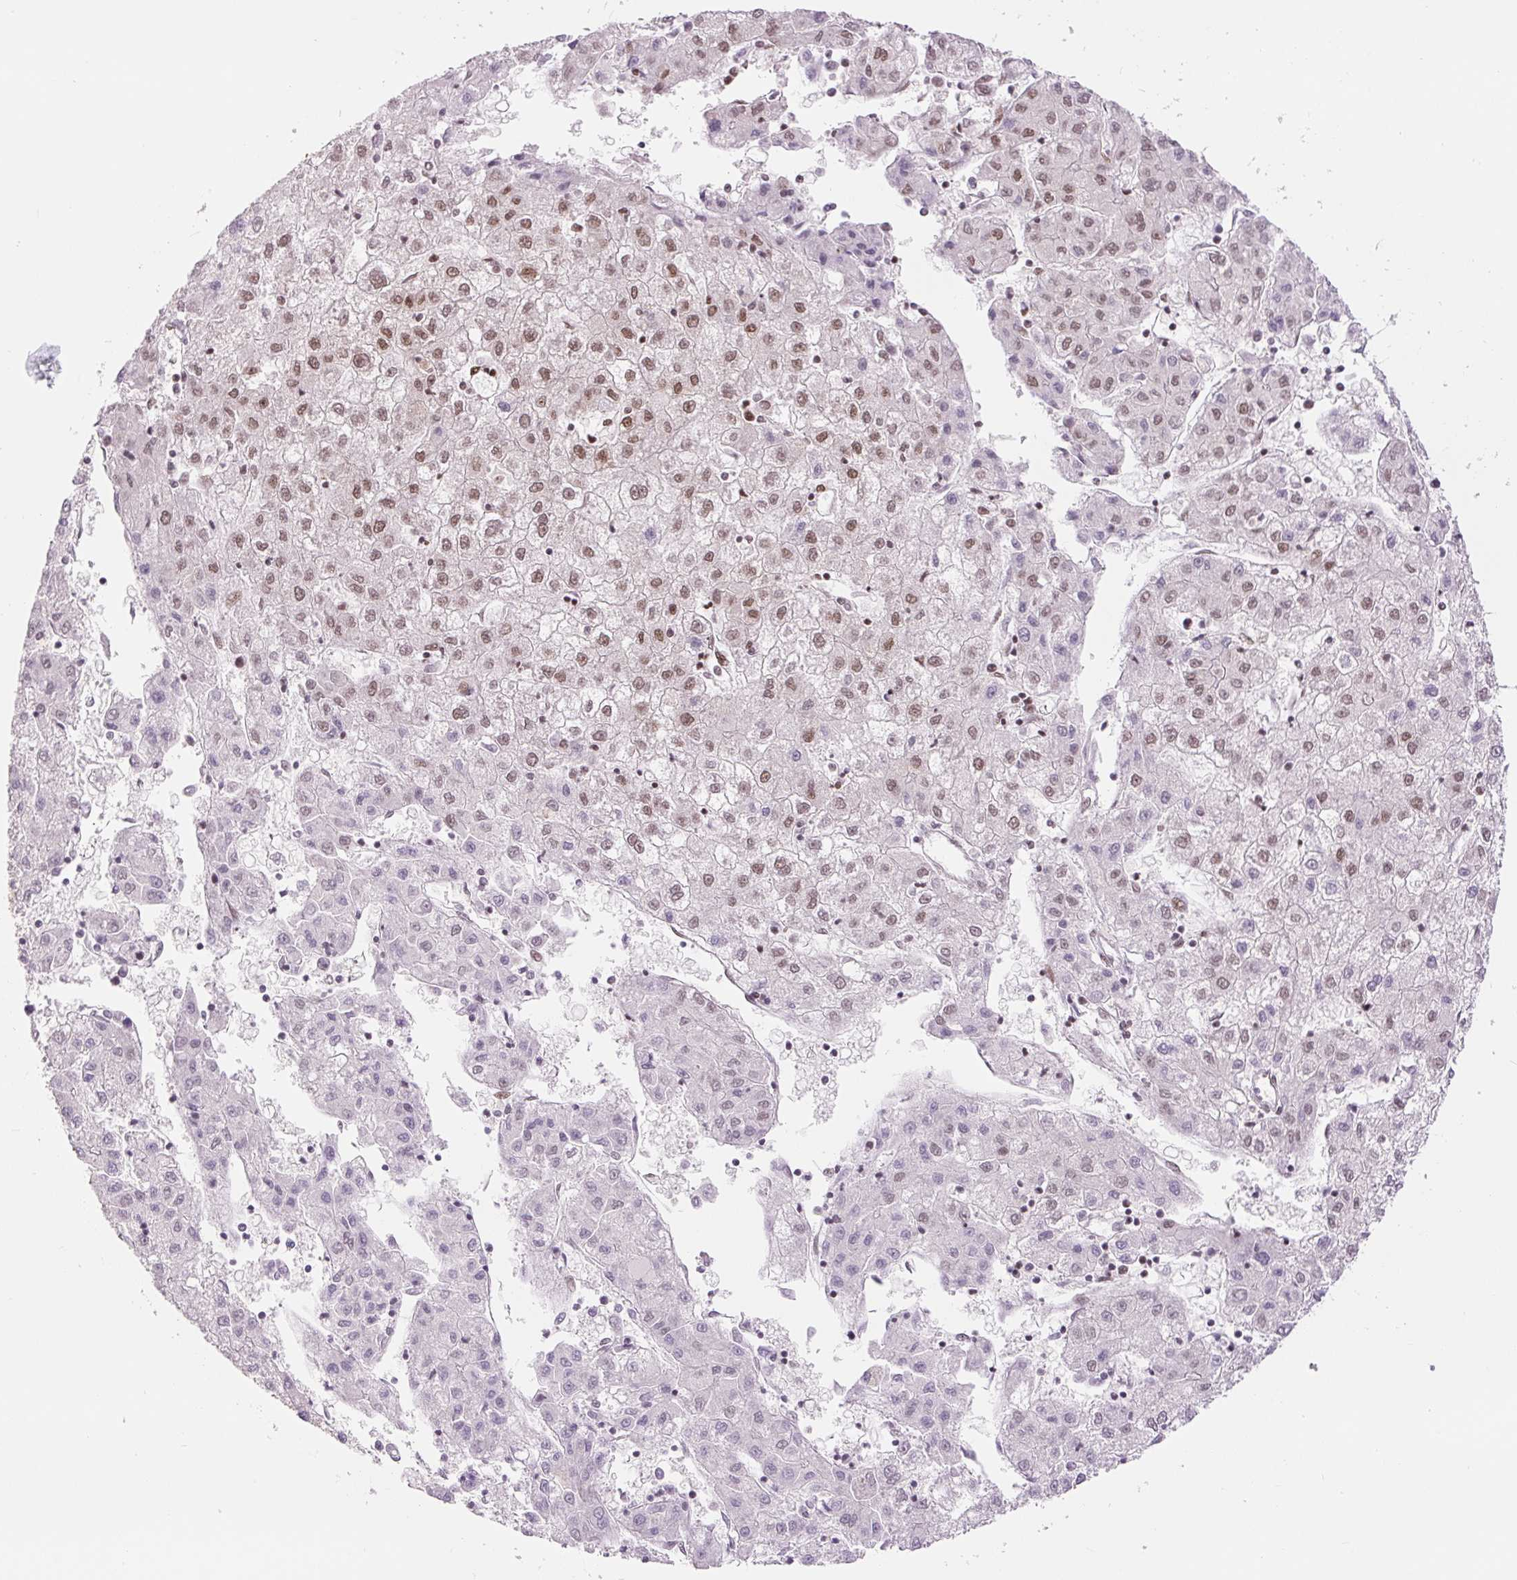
{"staining": {"intensity": "moderate", "quantity": "<25%", "location": "nuclear"}, "tissue": "liver cancer", "cell_type": "Tumor cells", "image_type": "cancer", "snomed": [{"axis": "morphology", "description": "Carcinoma, Hepatocellular, NOS"}, {"axis": "topography", "description": "Liver"}], "caption": "Protein expression by IHC reveals moderate nuclear expression in approximately <25% of tumor cells in liver cancer (hepatocellular carcinoma). The protein of interest is shown in brown color, while the nuclei are stained blue.", "gene": "FUS", "patient": {"sex": "male", "age": 72}}